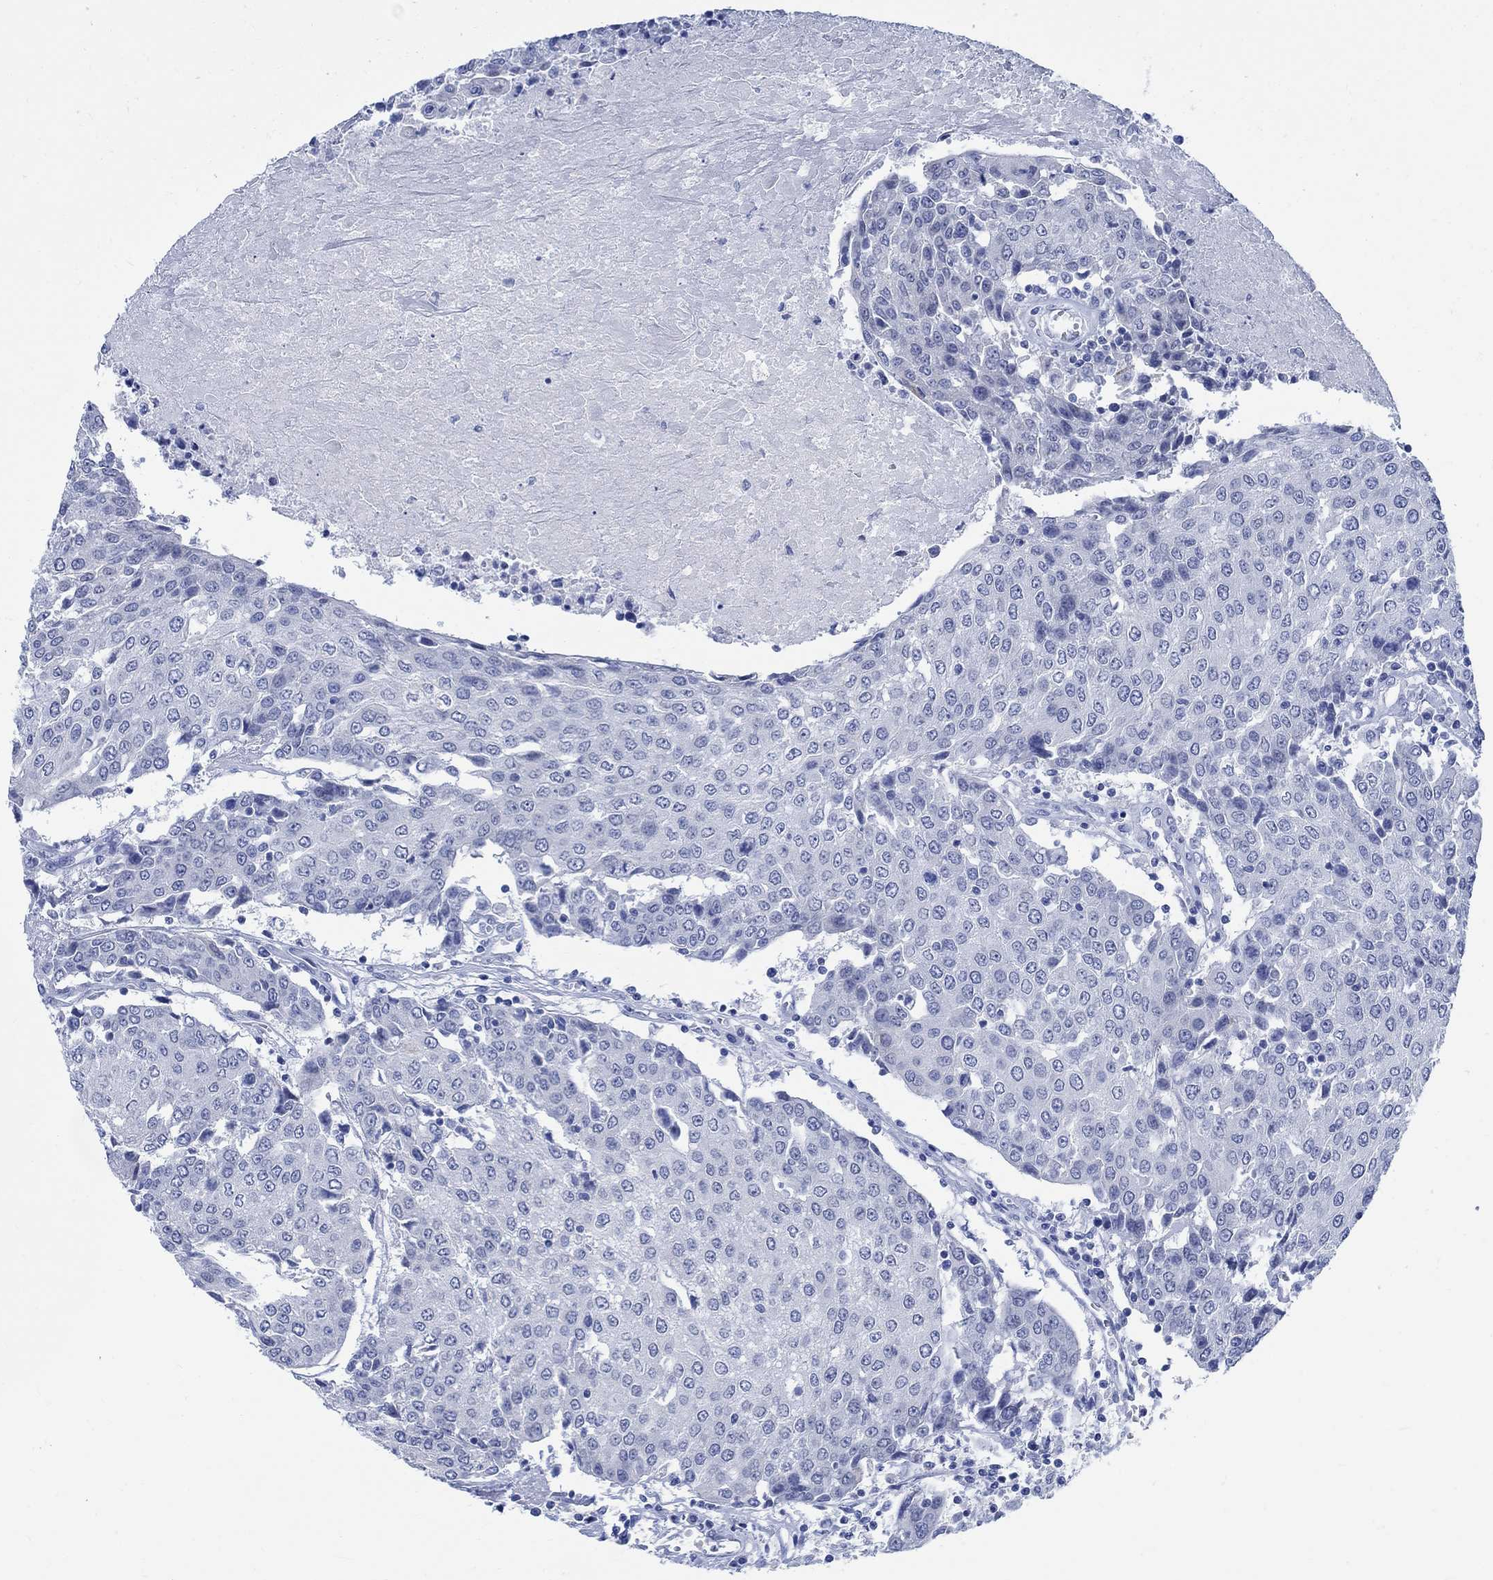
{"staining": {"intensity": "negative", "quantity": "none", "location": "none"}, "tissue": "urothelial cancer", "cell_type": "Tumor cells", "image_type": "cancer", "snomed": [{"axis": "morphology", "description": "Urothelial carcinoma, High grade"}, {"axis": "topography", "description": "Urinary bladder"}], "caption": "DAB immunohistochemical staining of high-grade urothelial carcinoma shows no significant expression in tumor cells.", "gene": "CAMK2N1", "patient": {"sex": "female", "age": 85}}